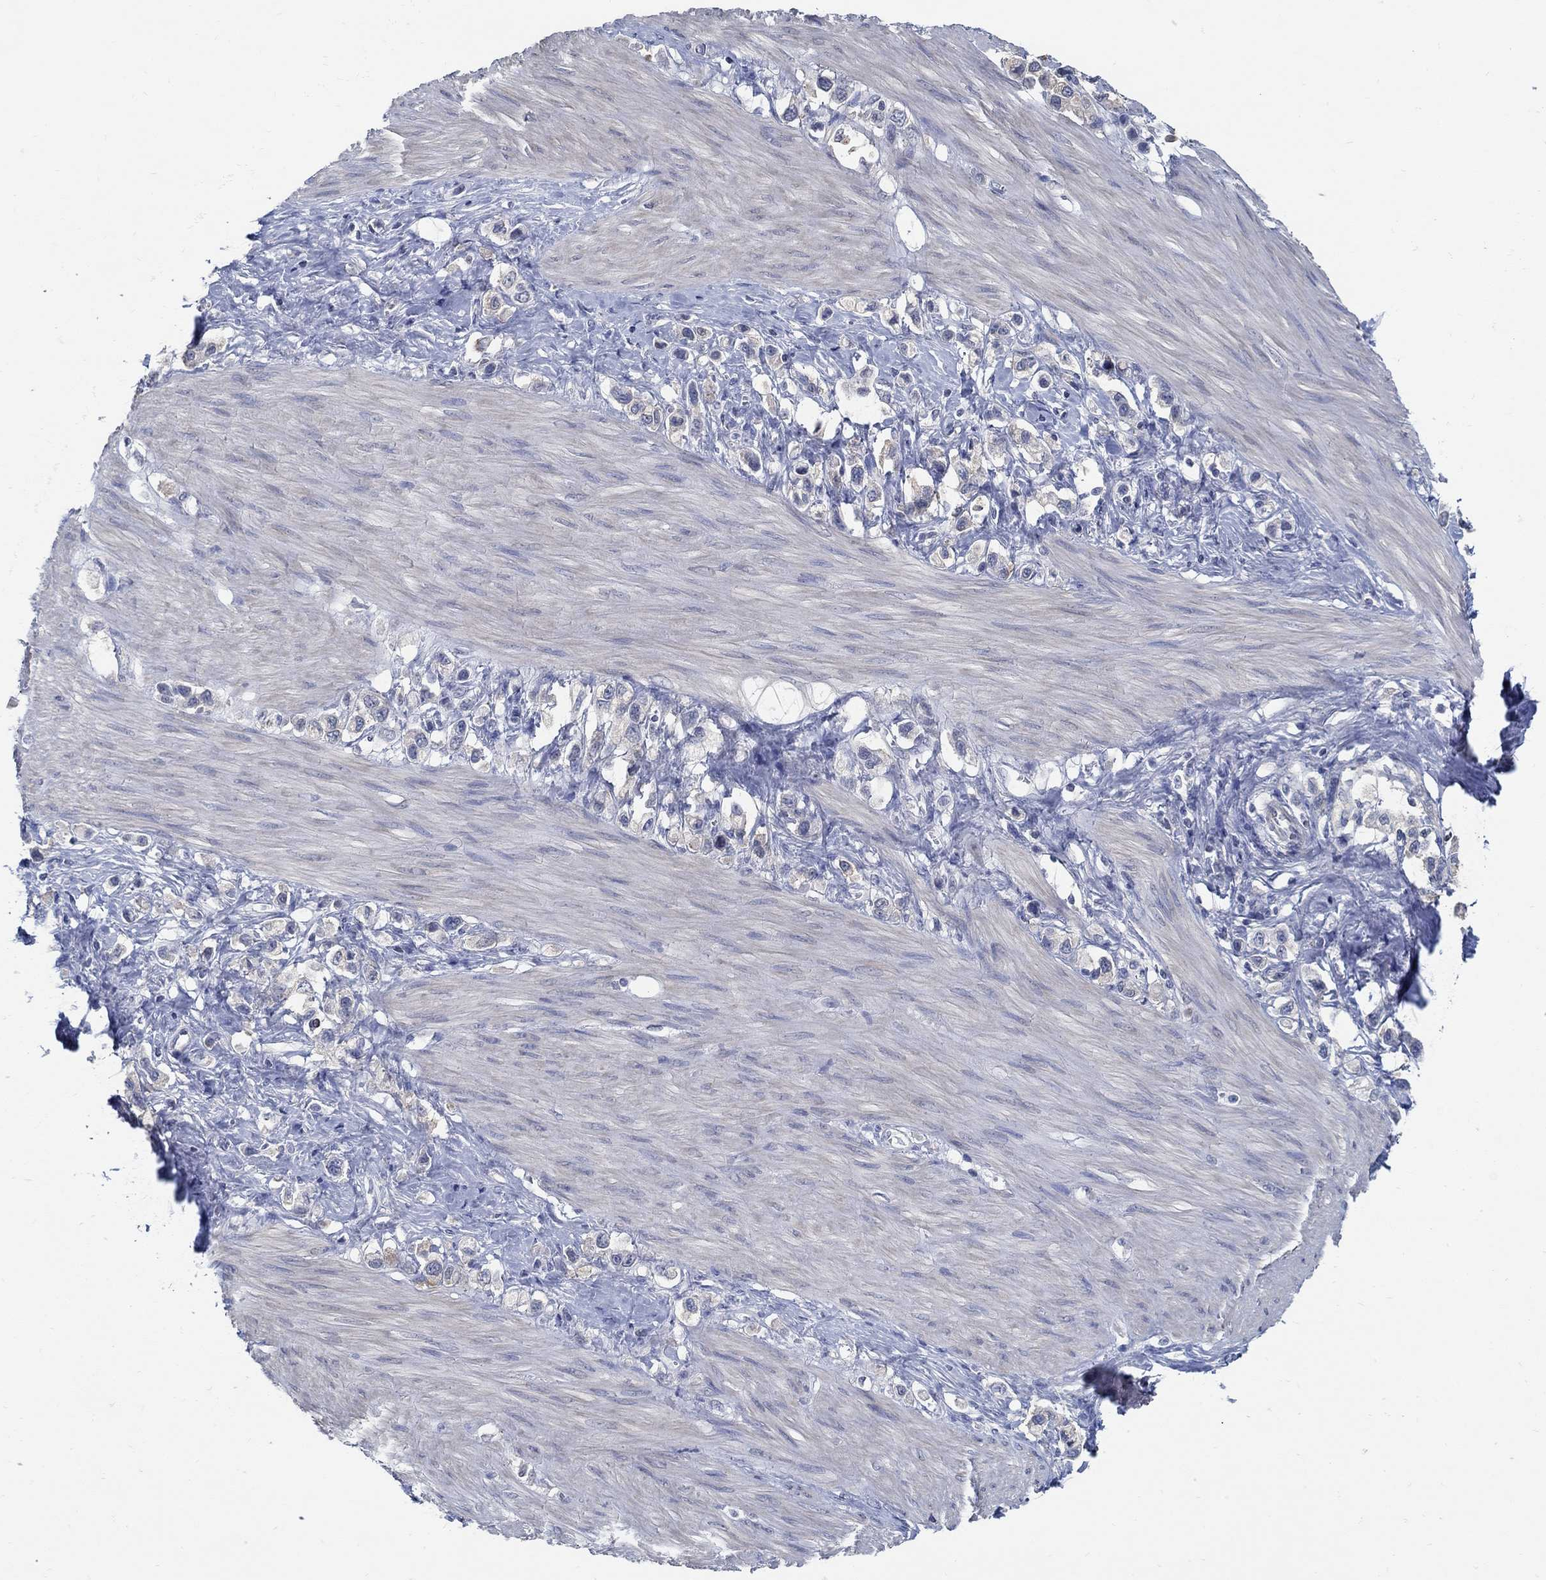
{"staining": {"intensity": "weak", "quantity": "<25%", "location": "cytoplasmic/membranous"}, "tissue": "stomach cancer", "cell_type": "Tumor cells", "image_type": "cancer", "snomed": [{"axis": "morphology", "description": "Normal tissue, NOS"}, {"axis": "morphology", "description": "Adenocarcinoma, NOS"}, {"axis": "morphology", "description": "Adenocarcinoma, High grade"}, {"axis": "topography", "description": "Stomach, upper"}, {"axis": "topography", "description": "Stomach"}], "caption": "An immunohistochemistry (IHC) image of stomach adenocarcinoma is shown. There is no staining in tumor cells of stomach adenocarcinoma. The staining was performed using DAB to visualize the protein expression in brown, while the nuclei were stained in blue with hematoxylin (Magnification: 20x).", "gene": "PCDH11X", "patient": {"sex": "female", "age": 65}}